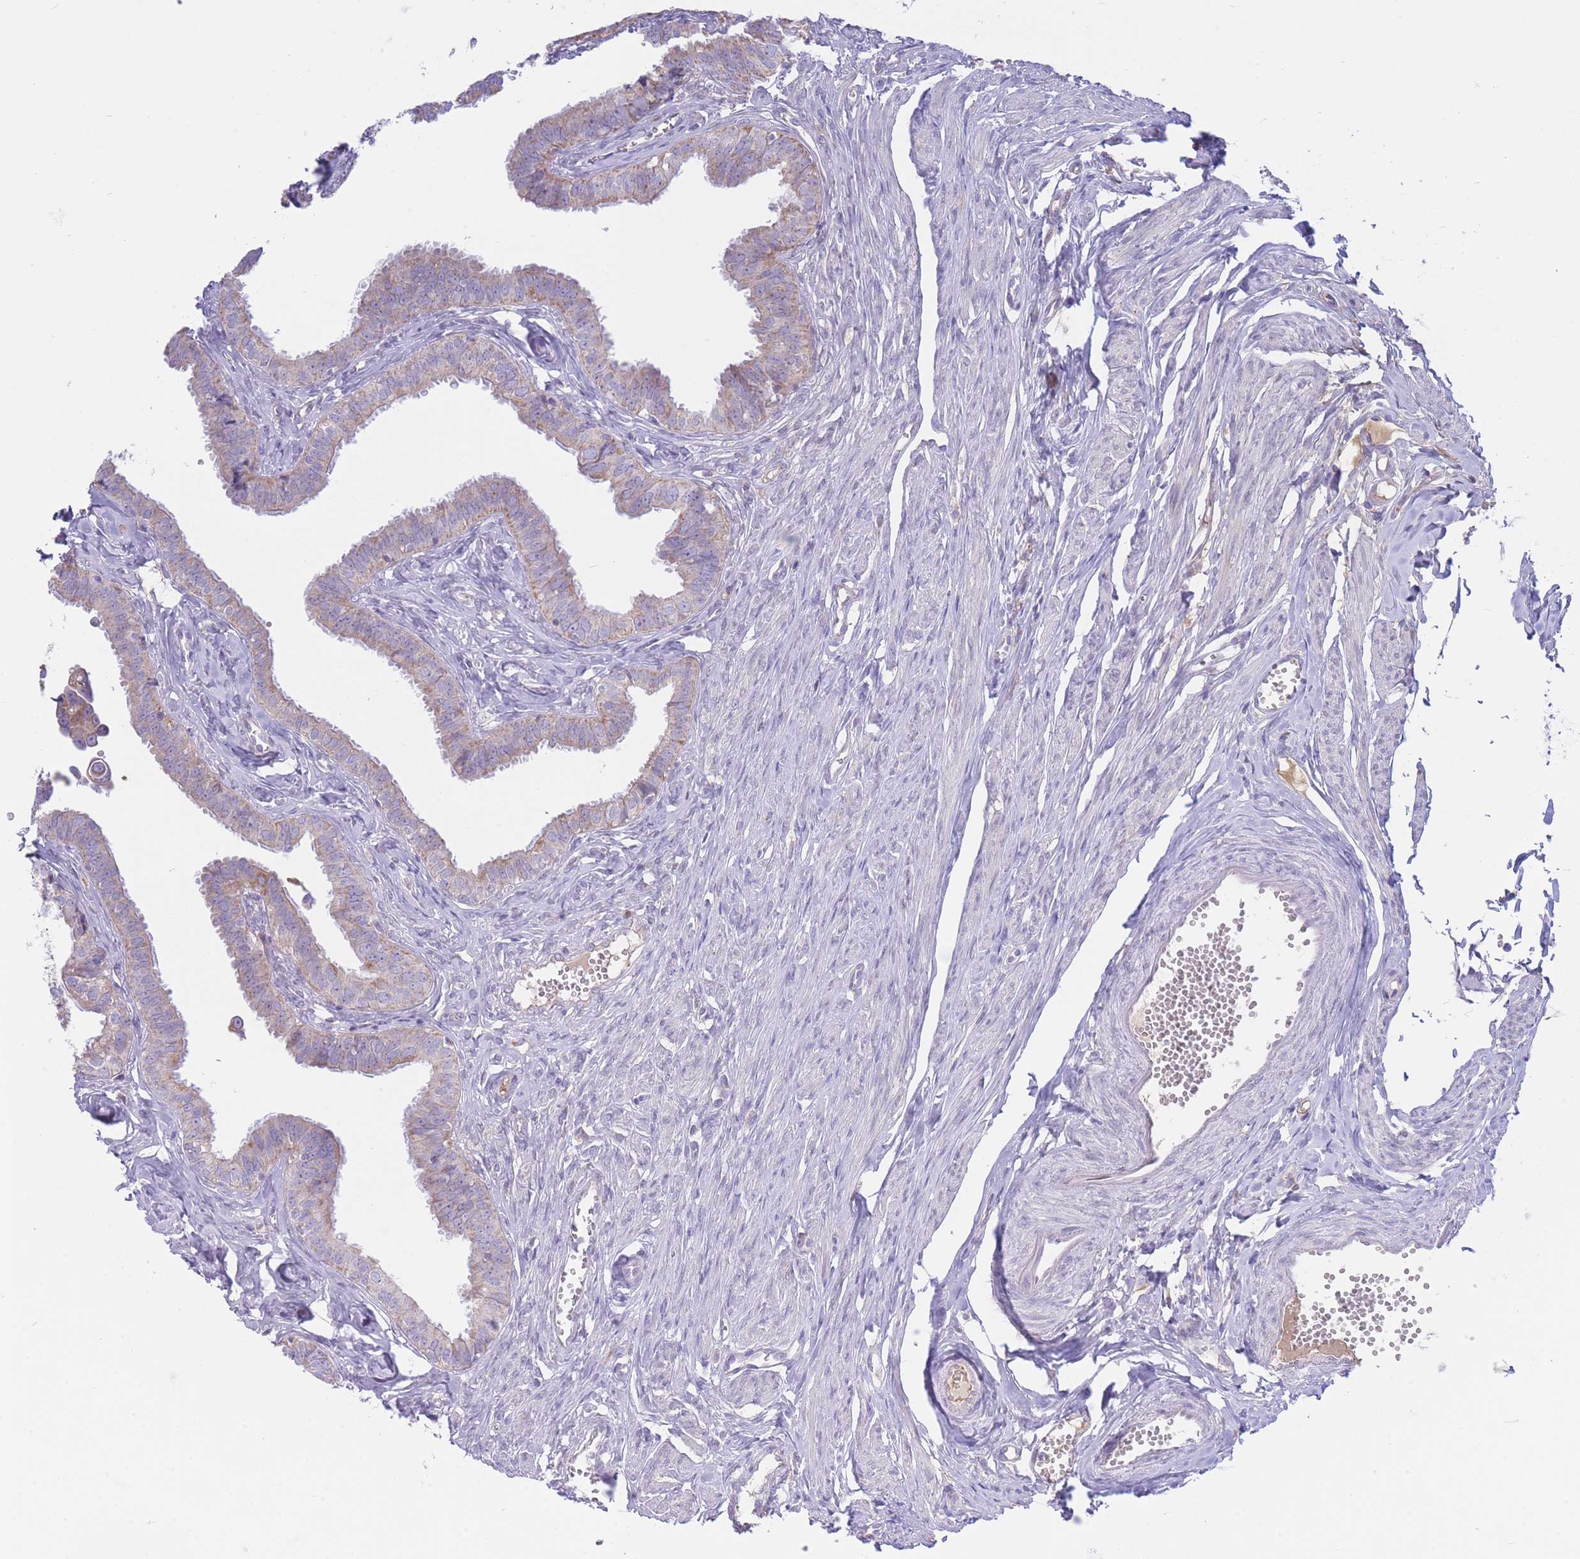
{"staining": {"intensity": "moderate", "quantity": "25%-75%", "location": "cytoplasmic/membranous"}, "tissue": "fallopian tube", "cell_type": "Glandular cells", "image_type": "normal", "snomed": [{"axis": "morphology", "description": "Normal tissue, NOS"}, {"axis": "morphology", "description": "Carcinoma, NOS"}, {"axis": "topography", "description": "Fallopian tube"}, {"axis": "topography", "description": "Ovary"}], "caption": "Protein expression analysis of normal fallopian tube displays moderate cytoplasmic/membranous positivity in approximately 25%-75% of glandular cells. Using DAB (3,3'-diaminobenzidine) (brown) and hematoxylin (blue) stains, captured at high magnification using brightfield microscopy.", "gene": "NANP", "patient": {"sex": "female", "age": 59}}